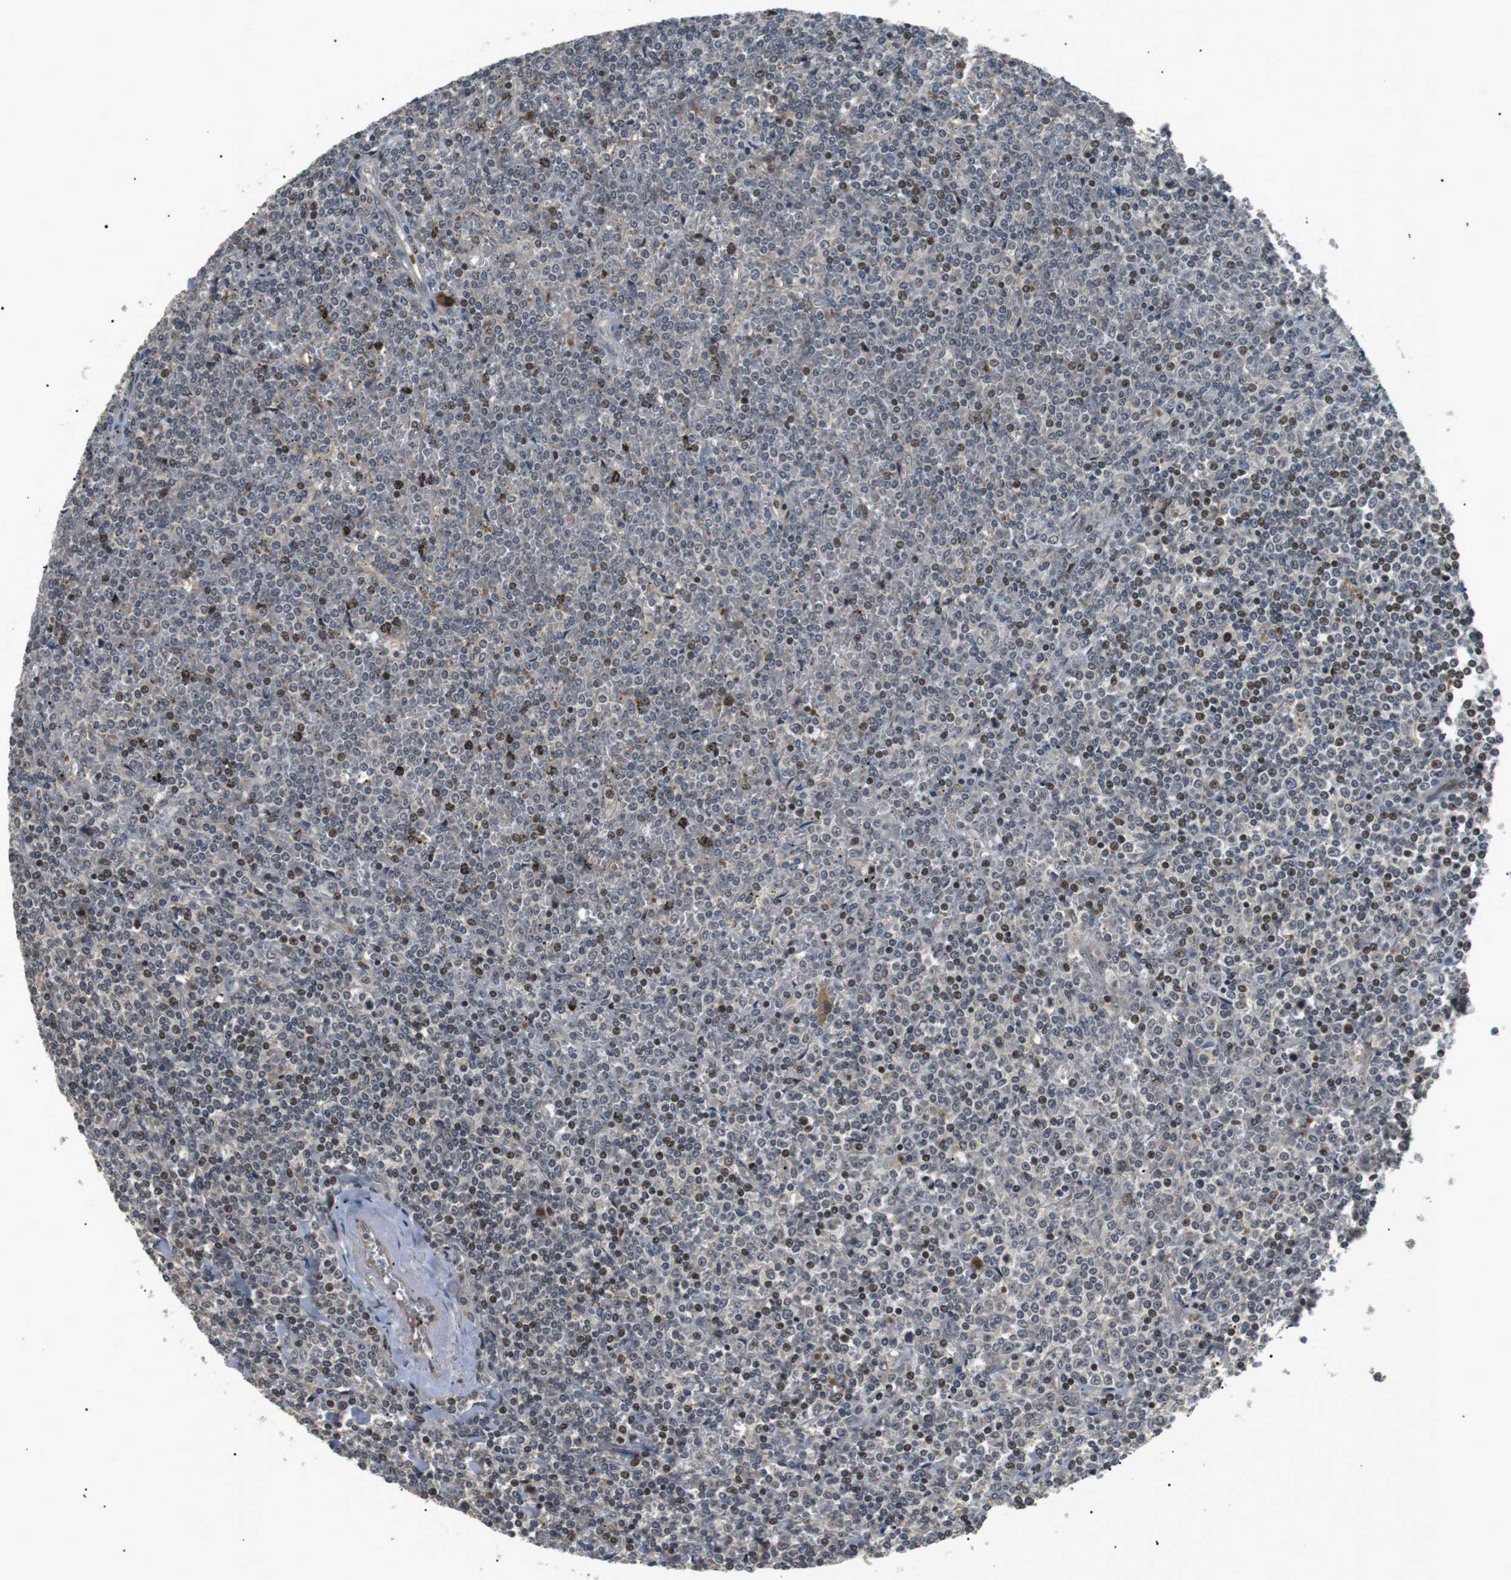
{"staining": {"intensity": "weak", "quantity": "<25%", "location": "nuclear"}, "tissue": "lymphoma", "cell_type": "Tumor cells", "image_type": "cancer", "snomed": [{"axis": "morphology", "description": "Malignant lymphoma, non-Hodgkin's type, Low grade"}, {"axis": "topography", "description": "Spleen"}], "caption": "Lymphoma stained for a protein using IHC shows no positivity tumor cells.", "gene": "HSPA13", "patient": {"sex": "female", "age": 19}}